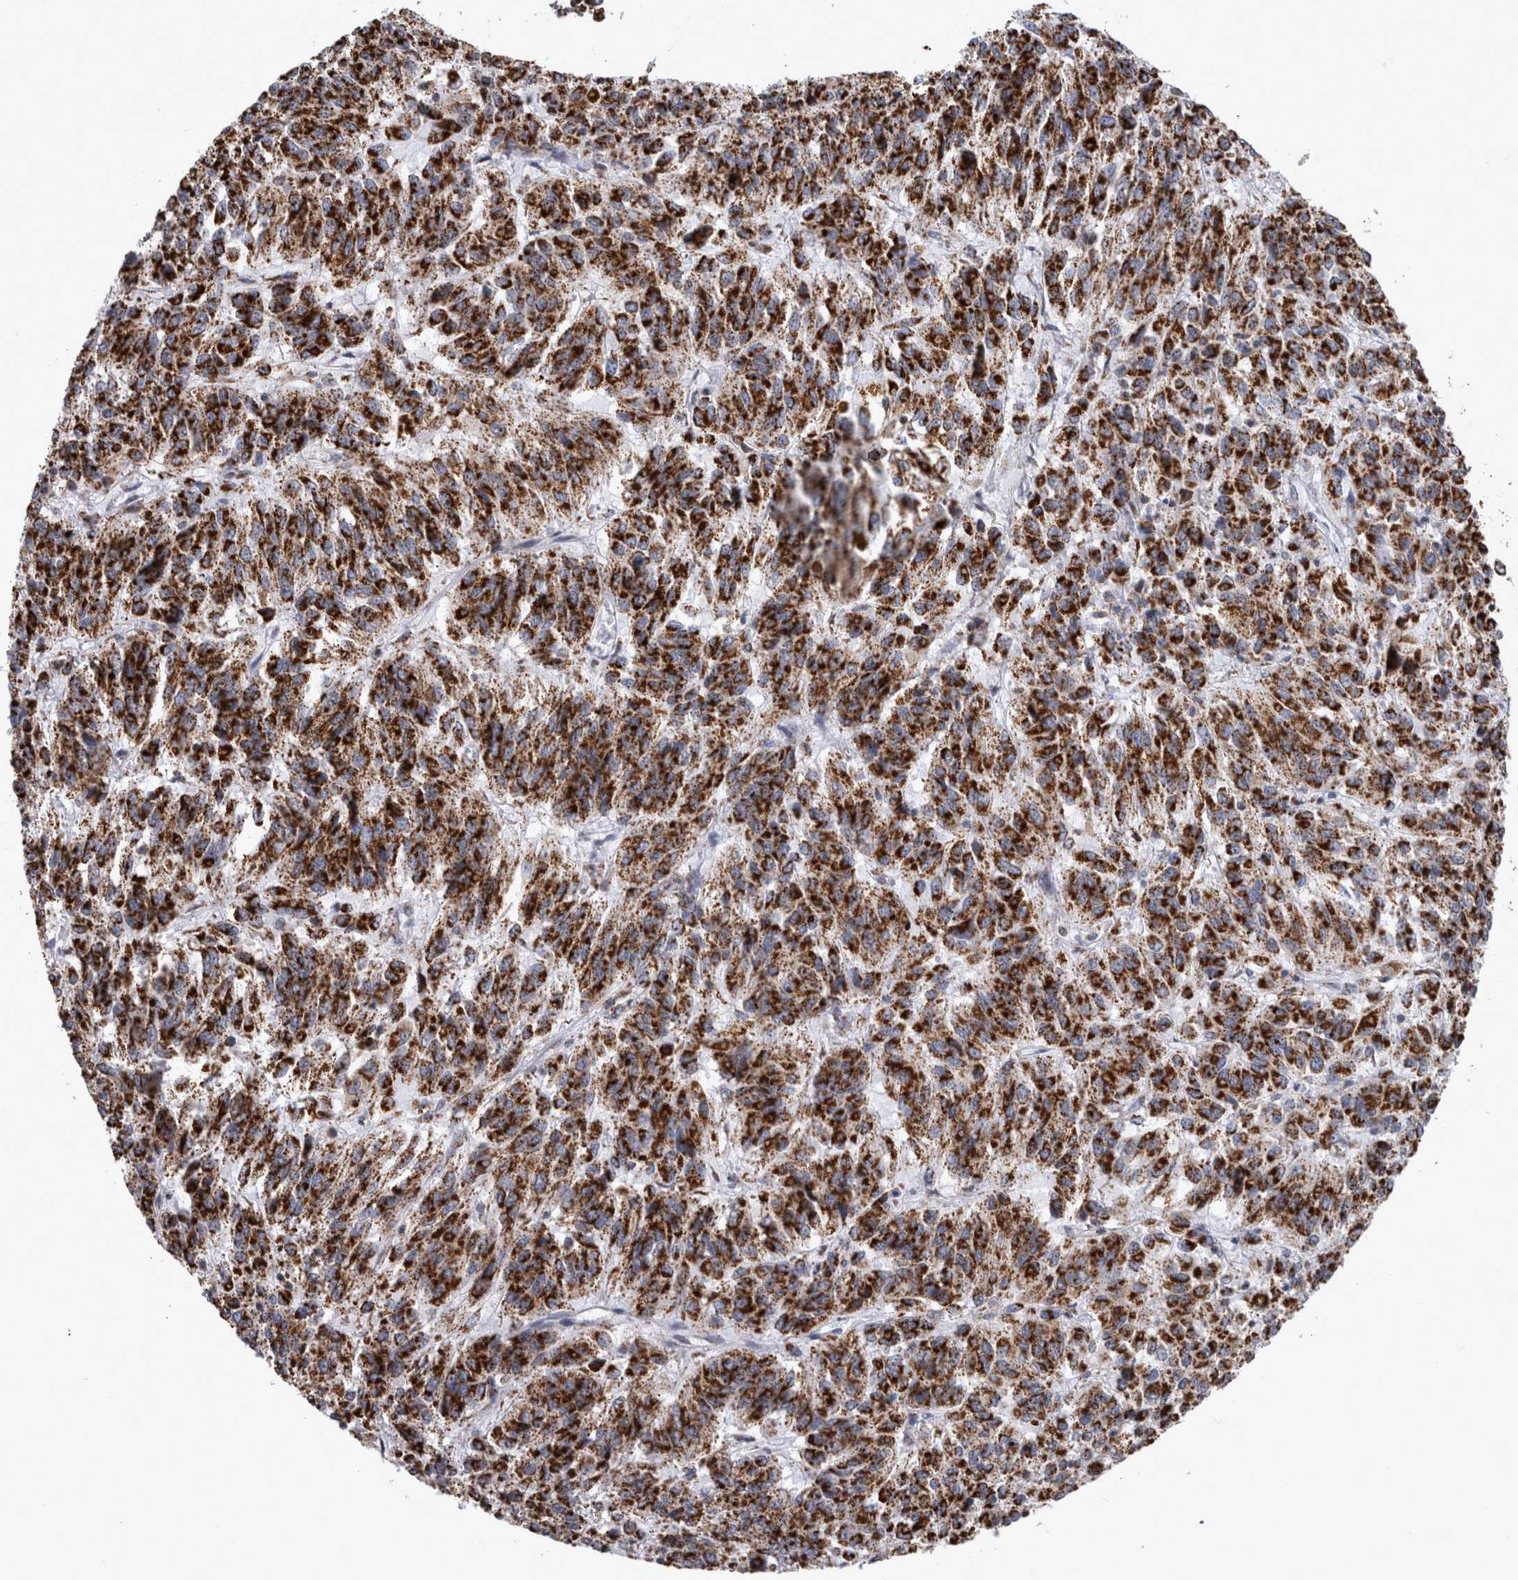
{"staining": {"intensity": "strong", "quantity": ">75%", "location": "cytoplasmic/membranous"}, "tissue": "melanoma", "cell_type": "Tumor cells", "image_type": "cancer", "snomed": [{"axis": "morphology", "description": "Malignant melanoma, Metastatic site"}, {"axis": "topography", "description": "Lung"}], "caption": "This histopathology image demonstrates immunohistochemistry staining of malignant melanoma (metastatic site), with high strong cytoplasmic/membranous staining in about >75% of tumor cells.", "gene": "MDH2", "patient": {"sex": "male", "age": 64}}